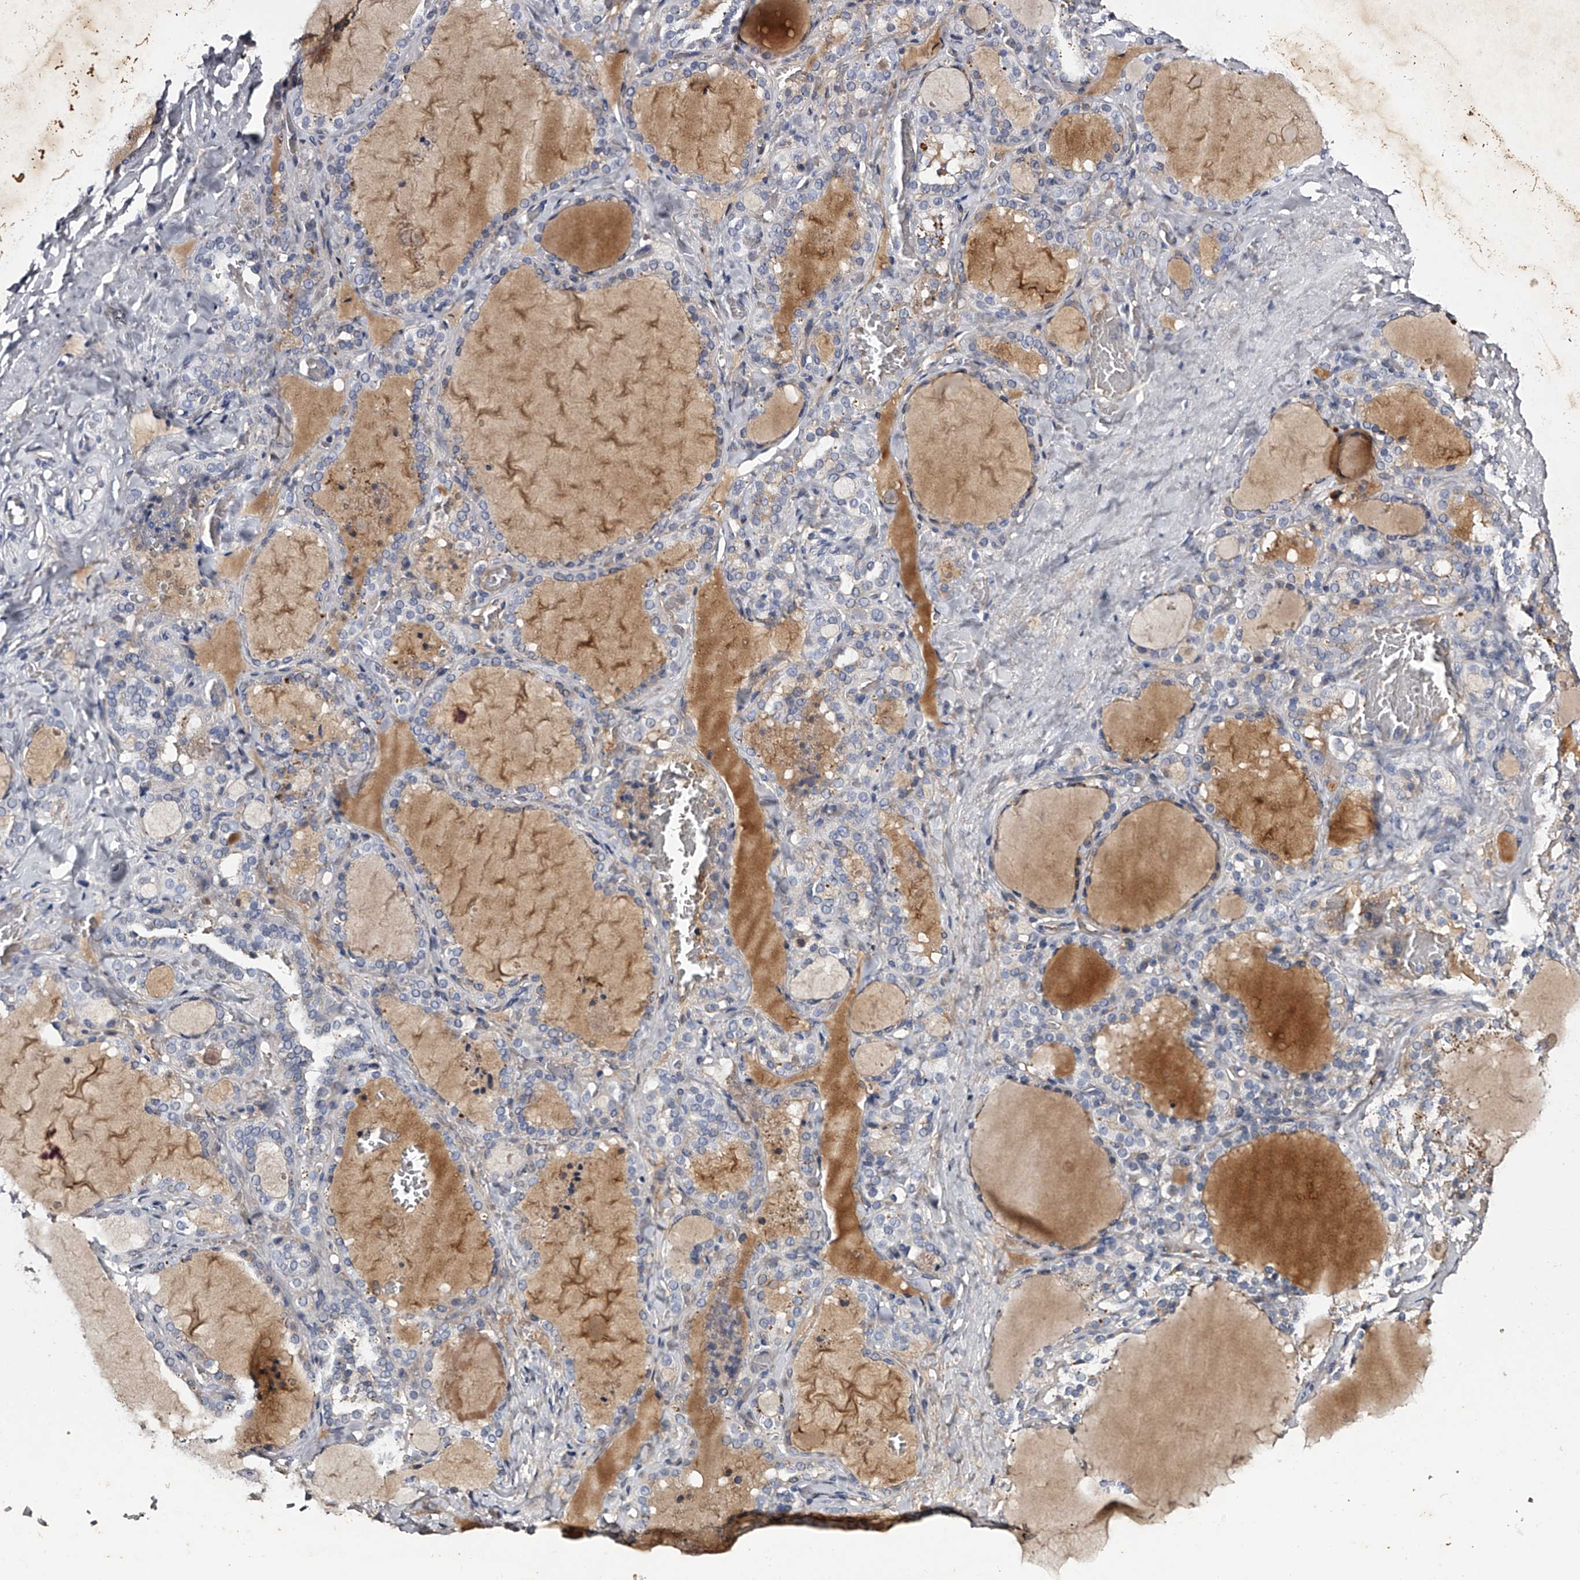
{"staining": {"intensity": "negative", "quantity": "none", "location": "none"}, "tissue": "thyroid gland", "cell_type": "Glandular cells", "image_type": "normal", "snomed": [{"axis": "morphology", "description": "Normal tissue, NOS"}, {"axis": "topography", "description": "Thyroid gland"}], "caption": "A micrograph of thyroid gland stained for a protein exhibits no brown staining in glandular cells.", "gene": "MDN1", "patient": {"sex": "female", "age": 22}}